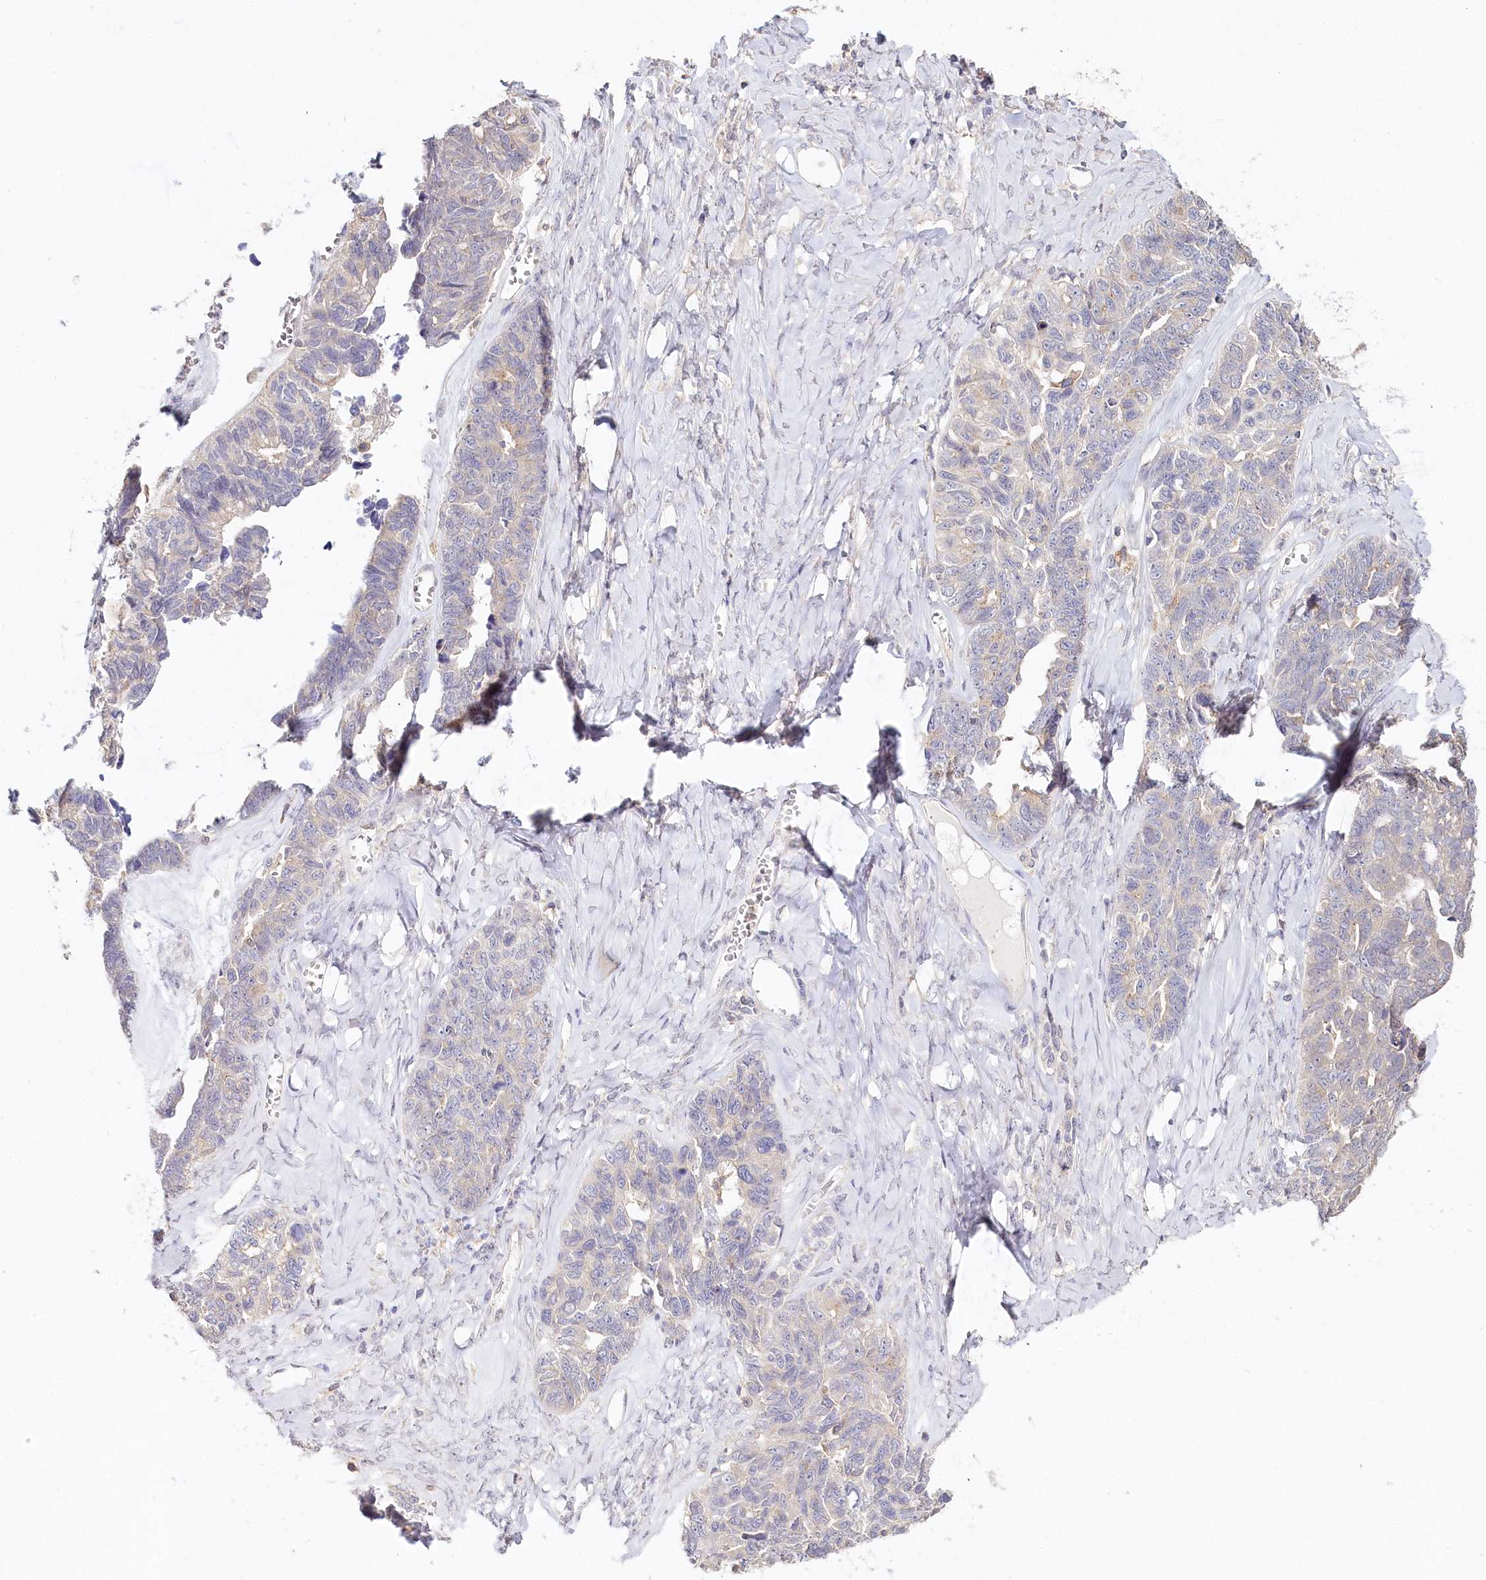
{"staining": {"intensity": "negative", "quantity": "none", "location": "none"}, "tissue": "ovarian cancer", "cell_type": "Tumor cells", "image_type": "cancer", "snomed": [{"axis": "morphology", "description": "Cystadenocarcinoma, serous, NOS"}, {"axis": "topography", "description": "Ovary"}], "caption": "Tumor cells are negative for brown protein staining in ovarian serous cystadenocarcinoma. (DAB IHC visualized using brightfield microscopy, high magnification).", "gene": "DAPK1", "patient": {"sex": "female", "age": 79}}